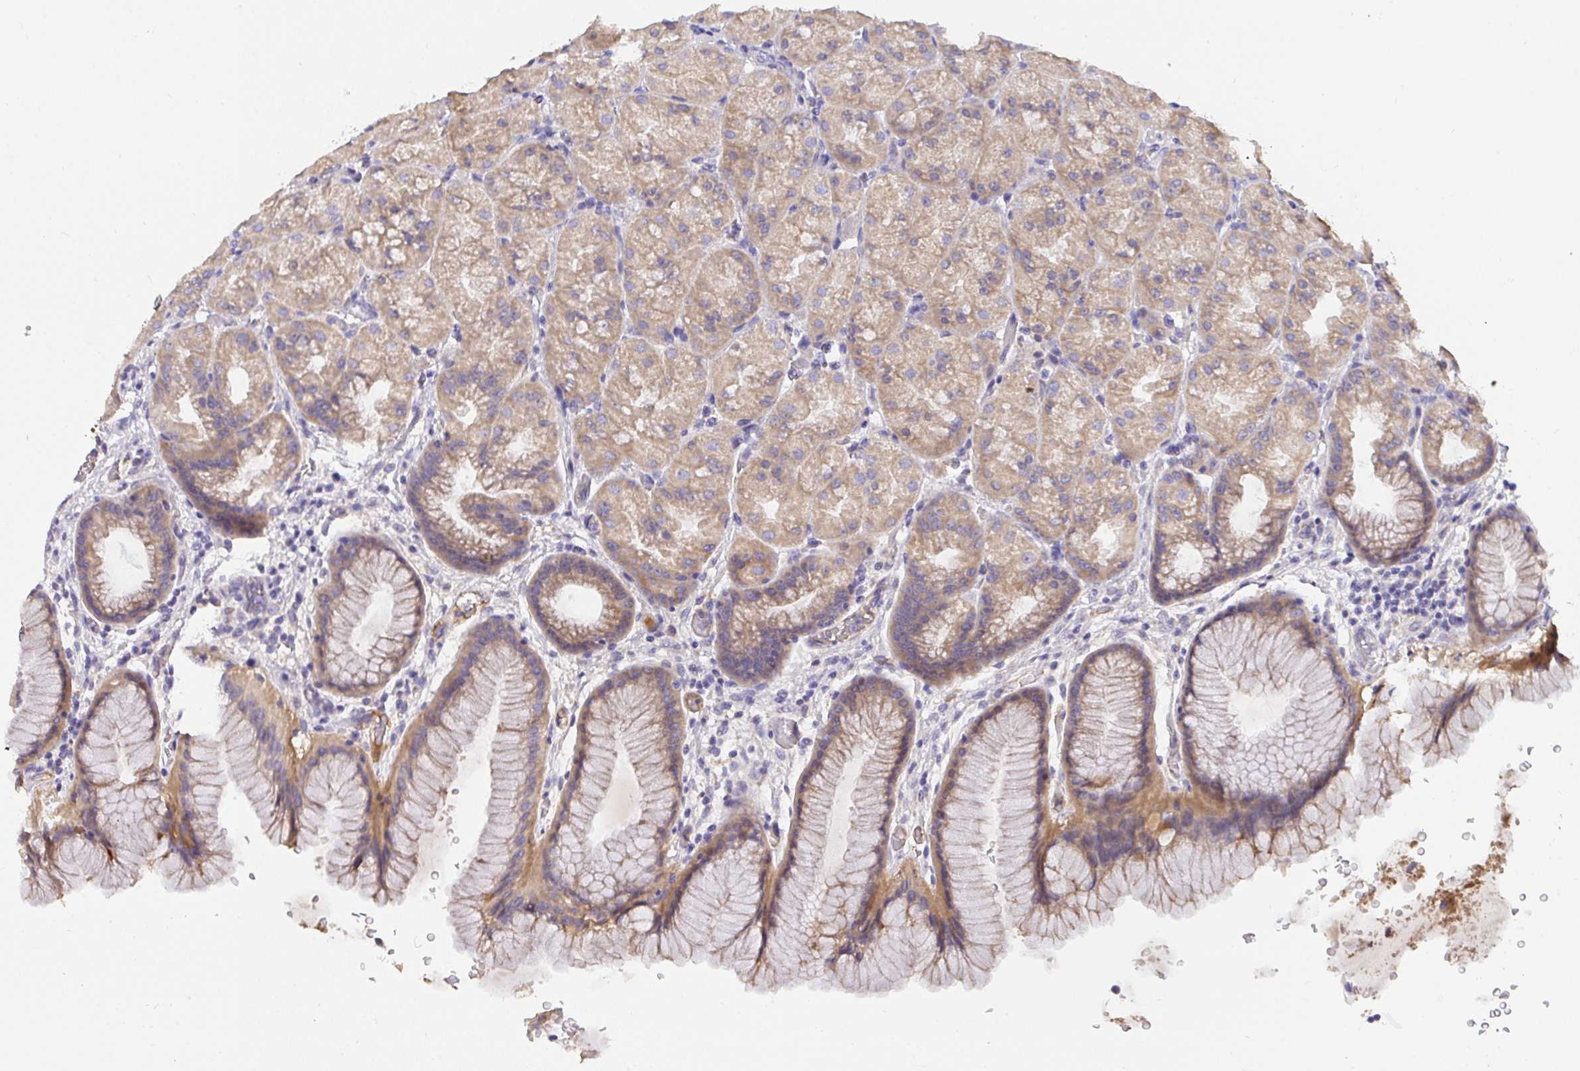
{"staining": {"intensity": "moderate", "quantity": "25%-75%", "location": "cytoplasmic/membranous"}, "tissue": "stomach", "cell_type": "Glandular cells", "image_type": "normal", "snomed": [{"axis": "morphology", "description": "Normal tissue, NOS"}, {"axis": "topography", "description": "Stomach, upper"}, {"axis": "topography", "description": "Stomach"}], "caption": "Protein expression analysis of unremarkable human stomach reveals moderate cytoplasmic/membranous expression in about 25%-75% of glandular cells. The staining is performed using DAB brown chromogen to label protein expression. The nuclei are counter-stained blue using hematoxylin.", "gene": "ZNF581", "patient": {"sex": "male", "age": 48}}